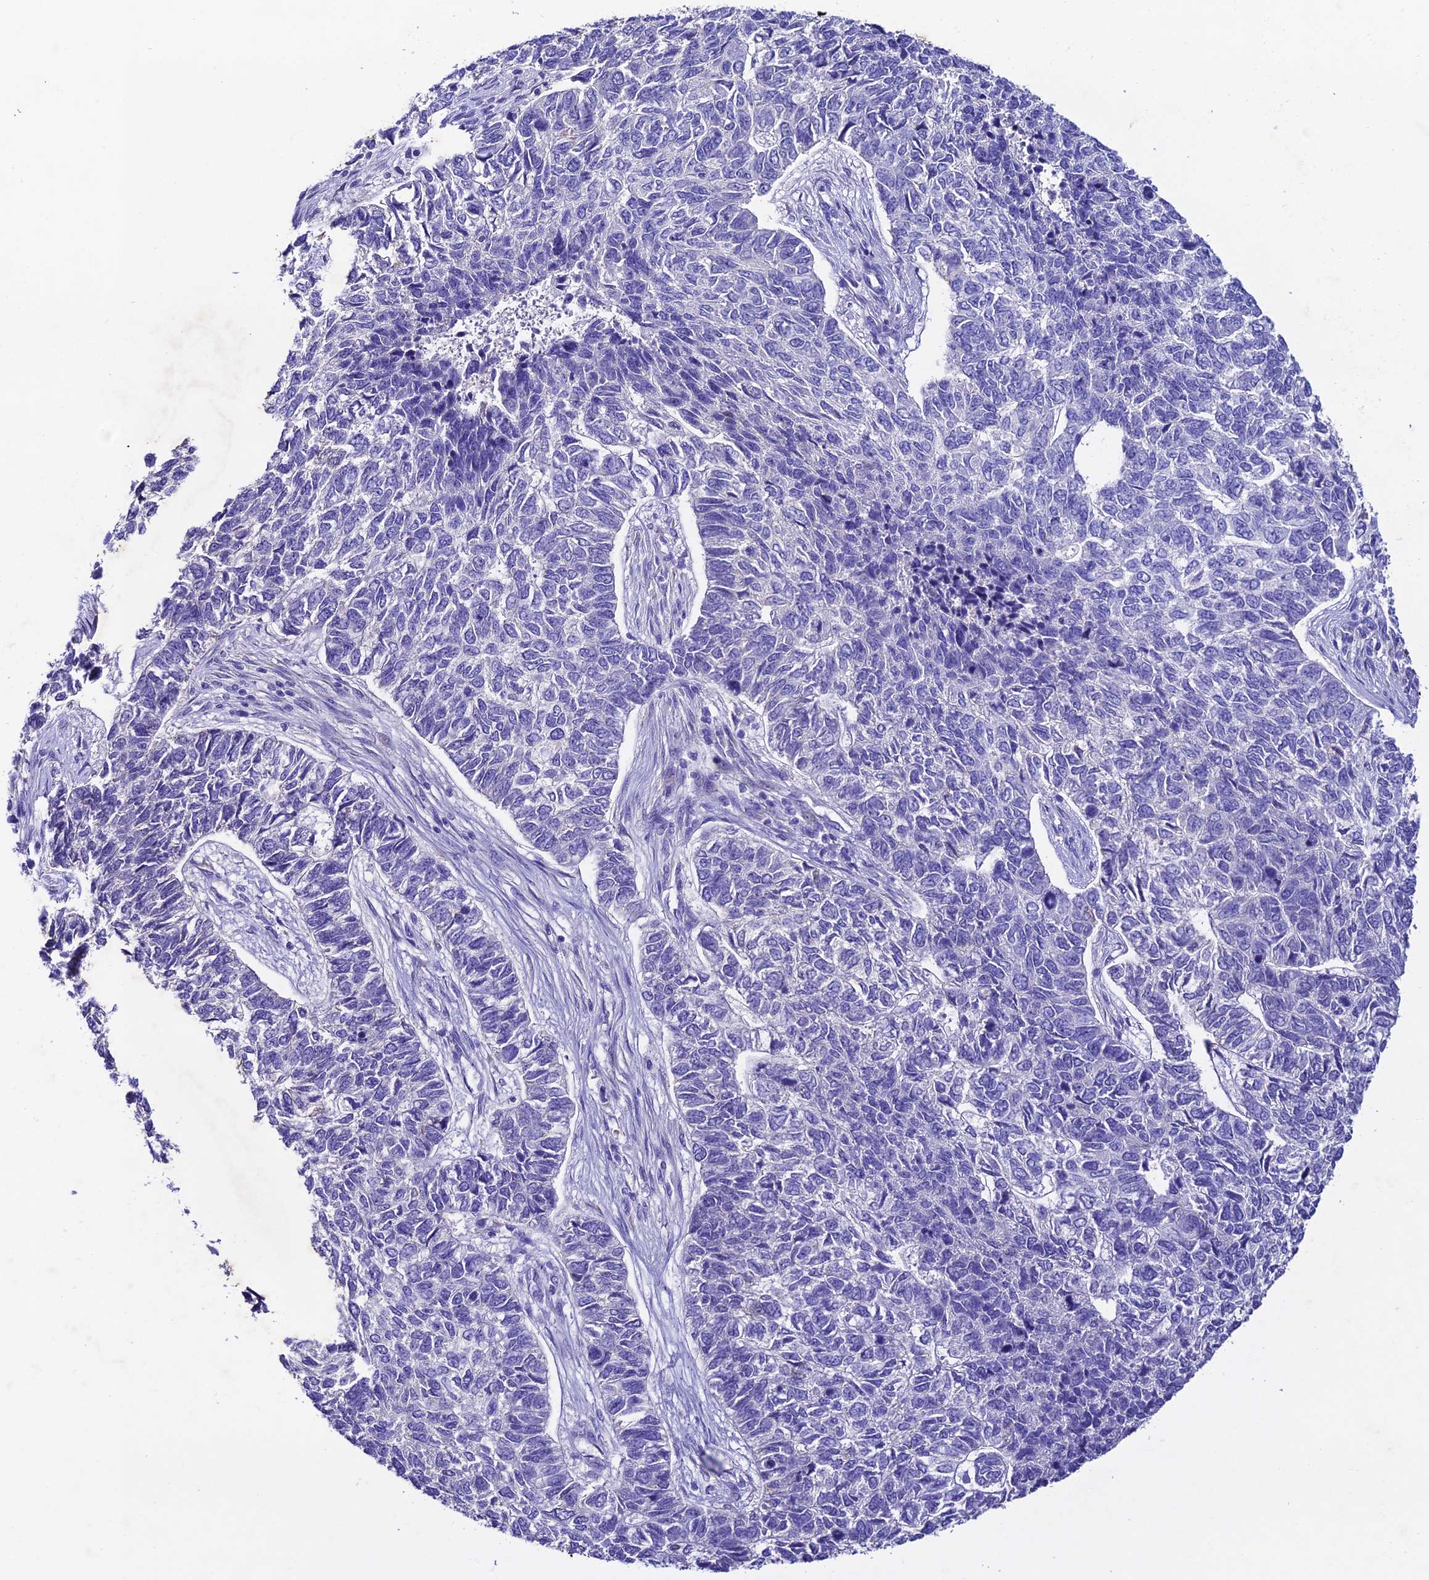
{"staining": {"intensity": "negative", "quantity": "none", "location": "none"}, "tissue": "skin cancer", "cell_type": "Tumor cells", "image_type": "cancer", "snomed": [{"axis": "morphology", "description": "Basal cell carcinoma"}, {"axis": "topography", "description": "Skin"}], "caption": "This histopathology image is of skin basal cell carcinoma stained with immunohistochemistry to label a protein in brown with the nuclei are counter-stained blue. There is no positivity in tumor cells.", "gene": "NLRP6", "patient": {"sex": "female", "age": 65}}